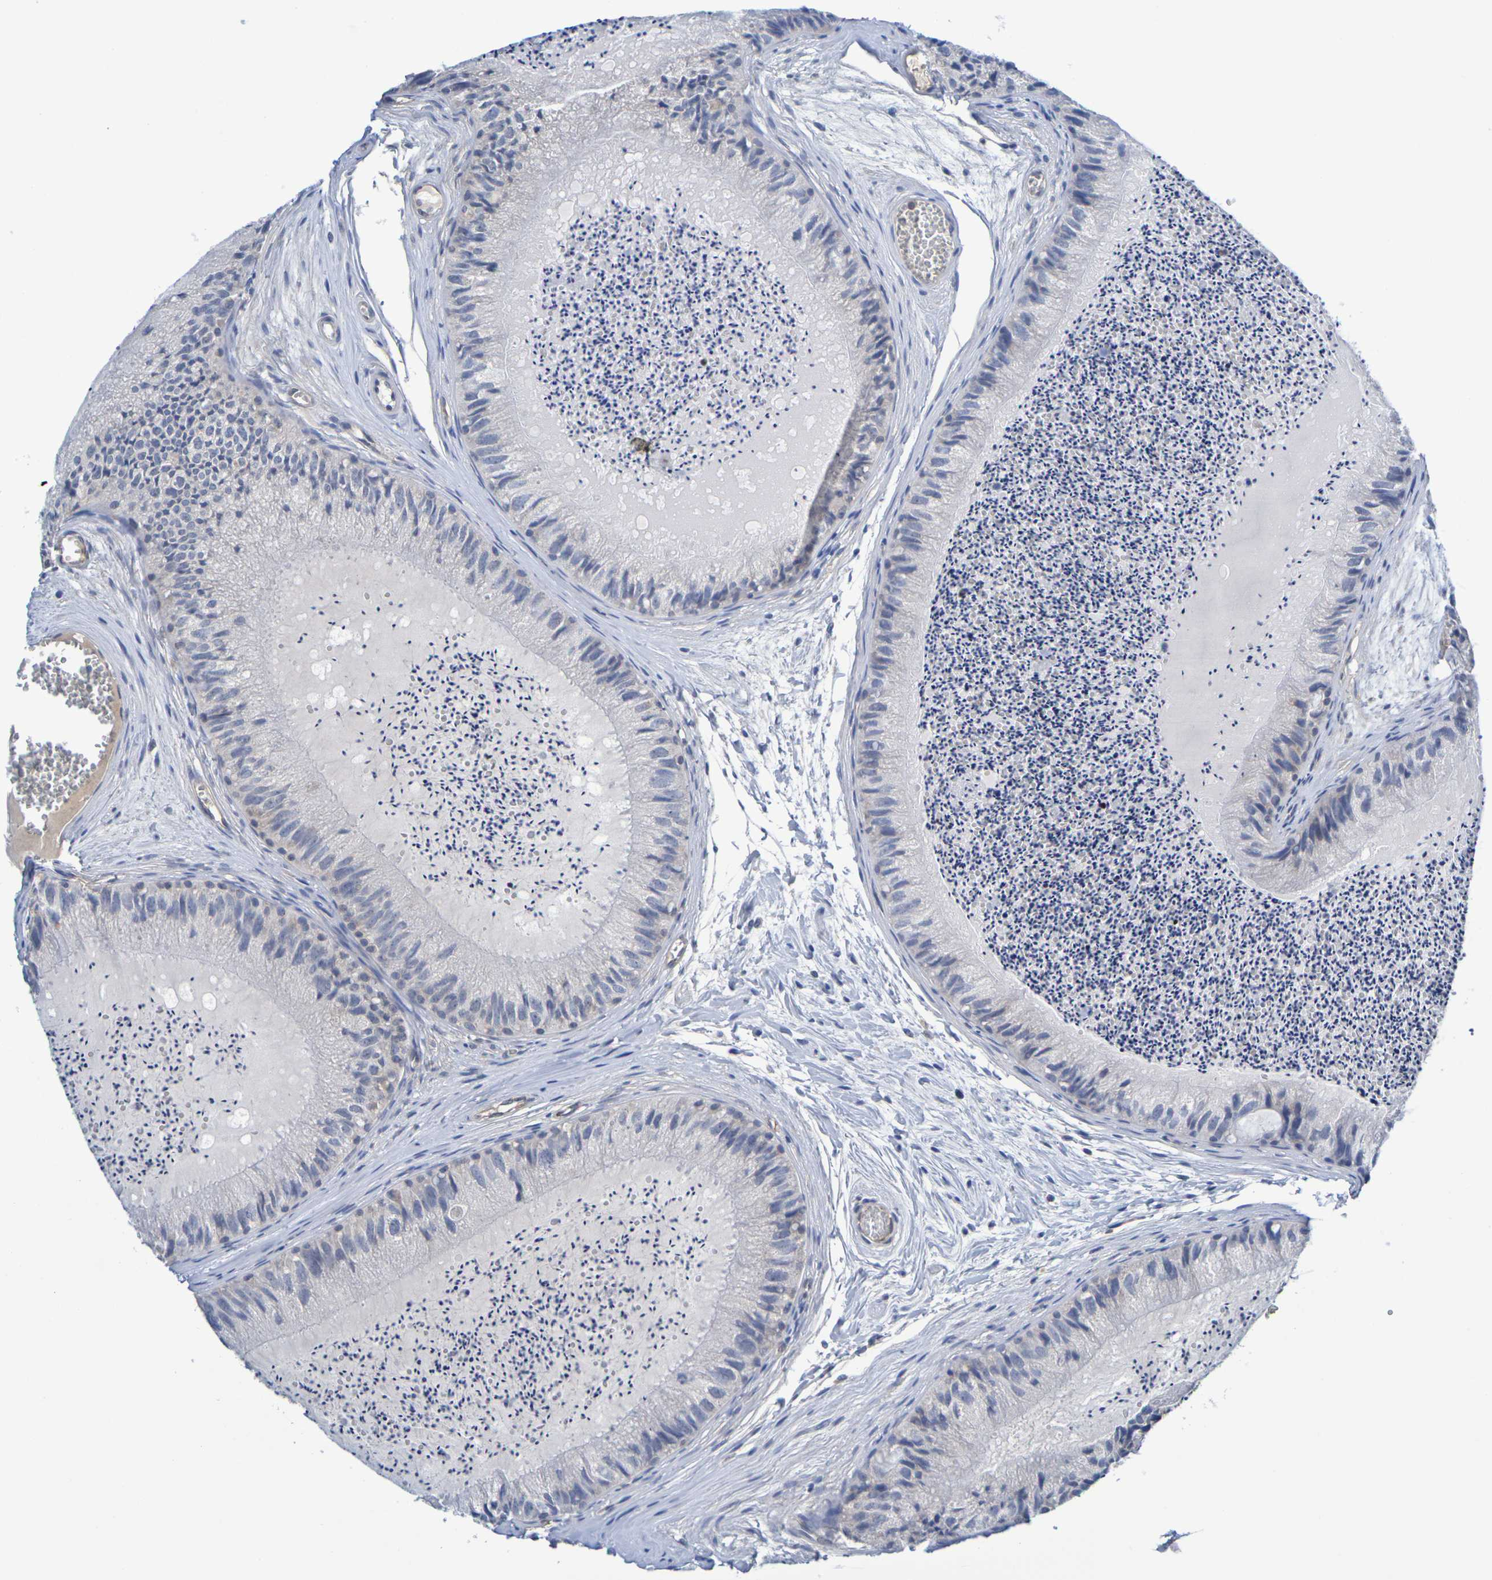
{"staining": {"intensity": "moderate", "quantity": ">75%", "location": "cytoplasmic/membranous"}, "tissue": "epididymis", "cell_type": "Glandular cells", "image_type": "normal", "snomed": [{"axis": "morphology", "description": "Normal tissue, NOS"}, {"axis": "topography", "description": "Epididymis"}], "caption": "Moderate cytoplasmic/membranous positivity for a protein is present in approximately >75% of glandular cells of normal epididymis using immunohistochemistry.", "gene": "CHRNB1", "patient": {"sex": "male", "age": 31}}